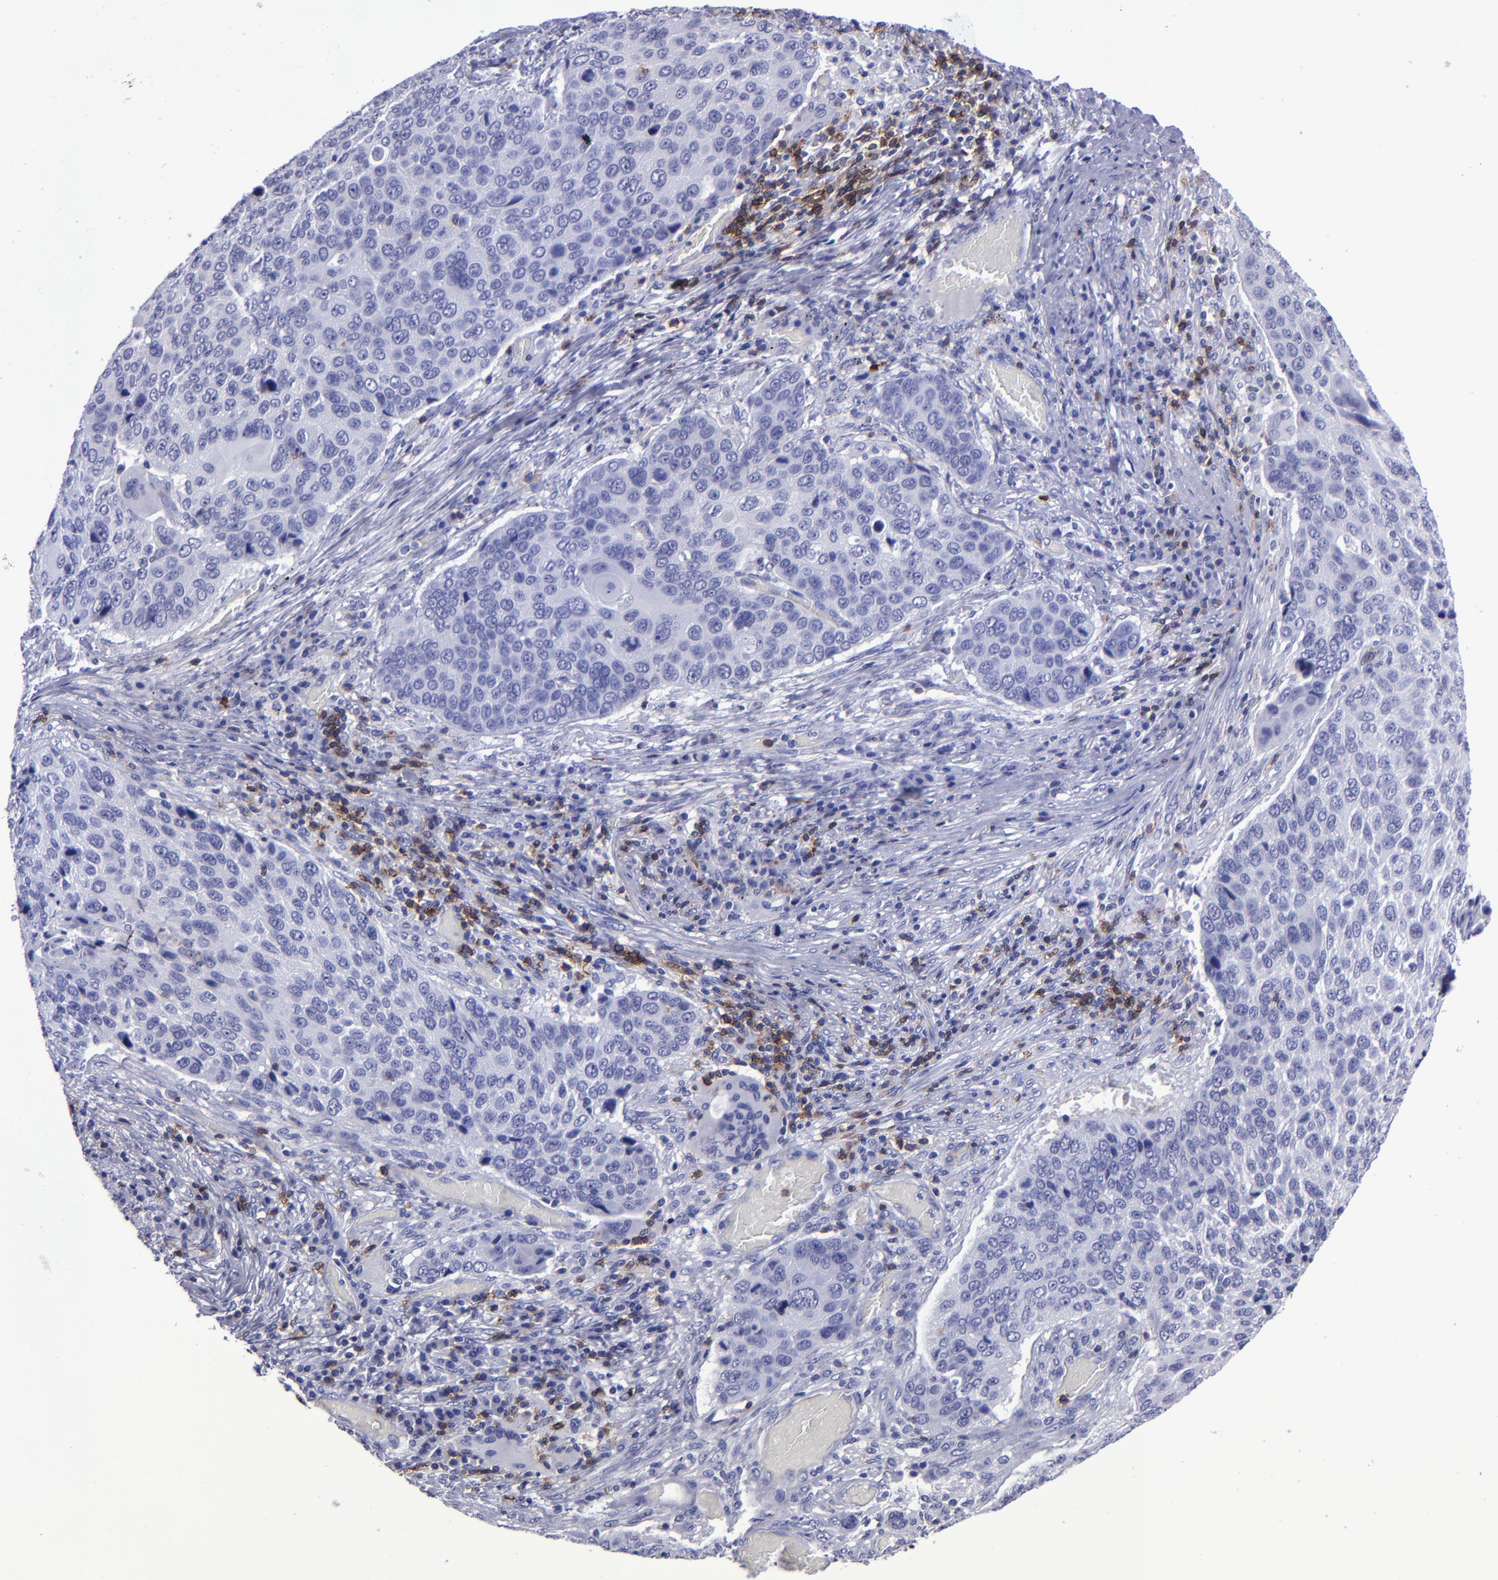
{"staining": {"intensity": "negative", "quantity": "none", "location": "none"}, "tissue": "lung cancer", "cell_type": "Tumor cells", "image_type": "cancer", "snomed": [{"axis": "morphology", "description": "Squamous cell carcinoma, NOS"}, {"axis": "topography", "description": "Lung"}], "caption": "Tumor cells show no significant positivity in lung cancer (squamous cell carcinoma).", "gene": "CD6", "patient": {"sex": "male", "age": 68}}